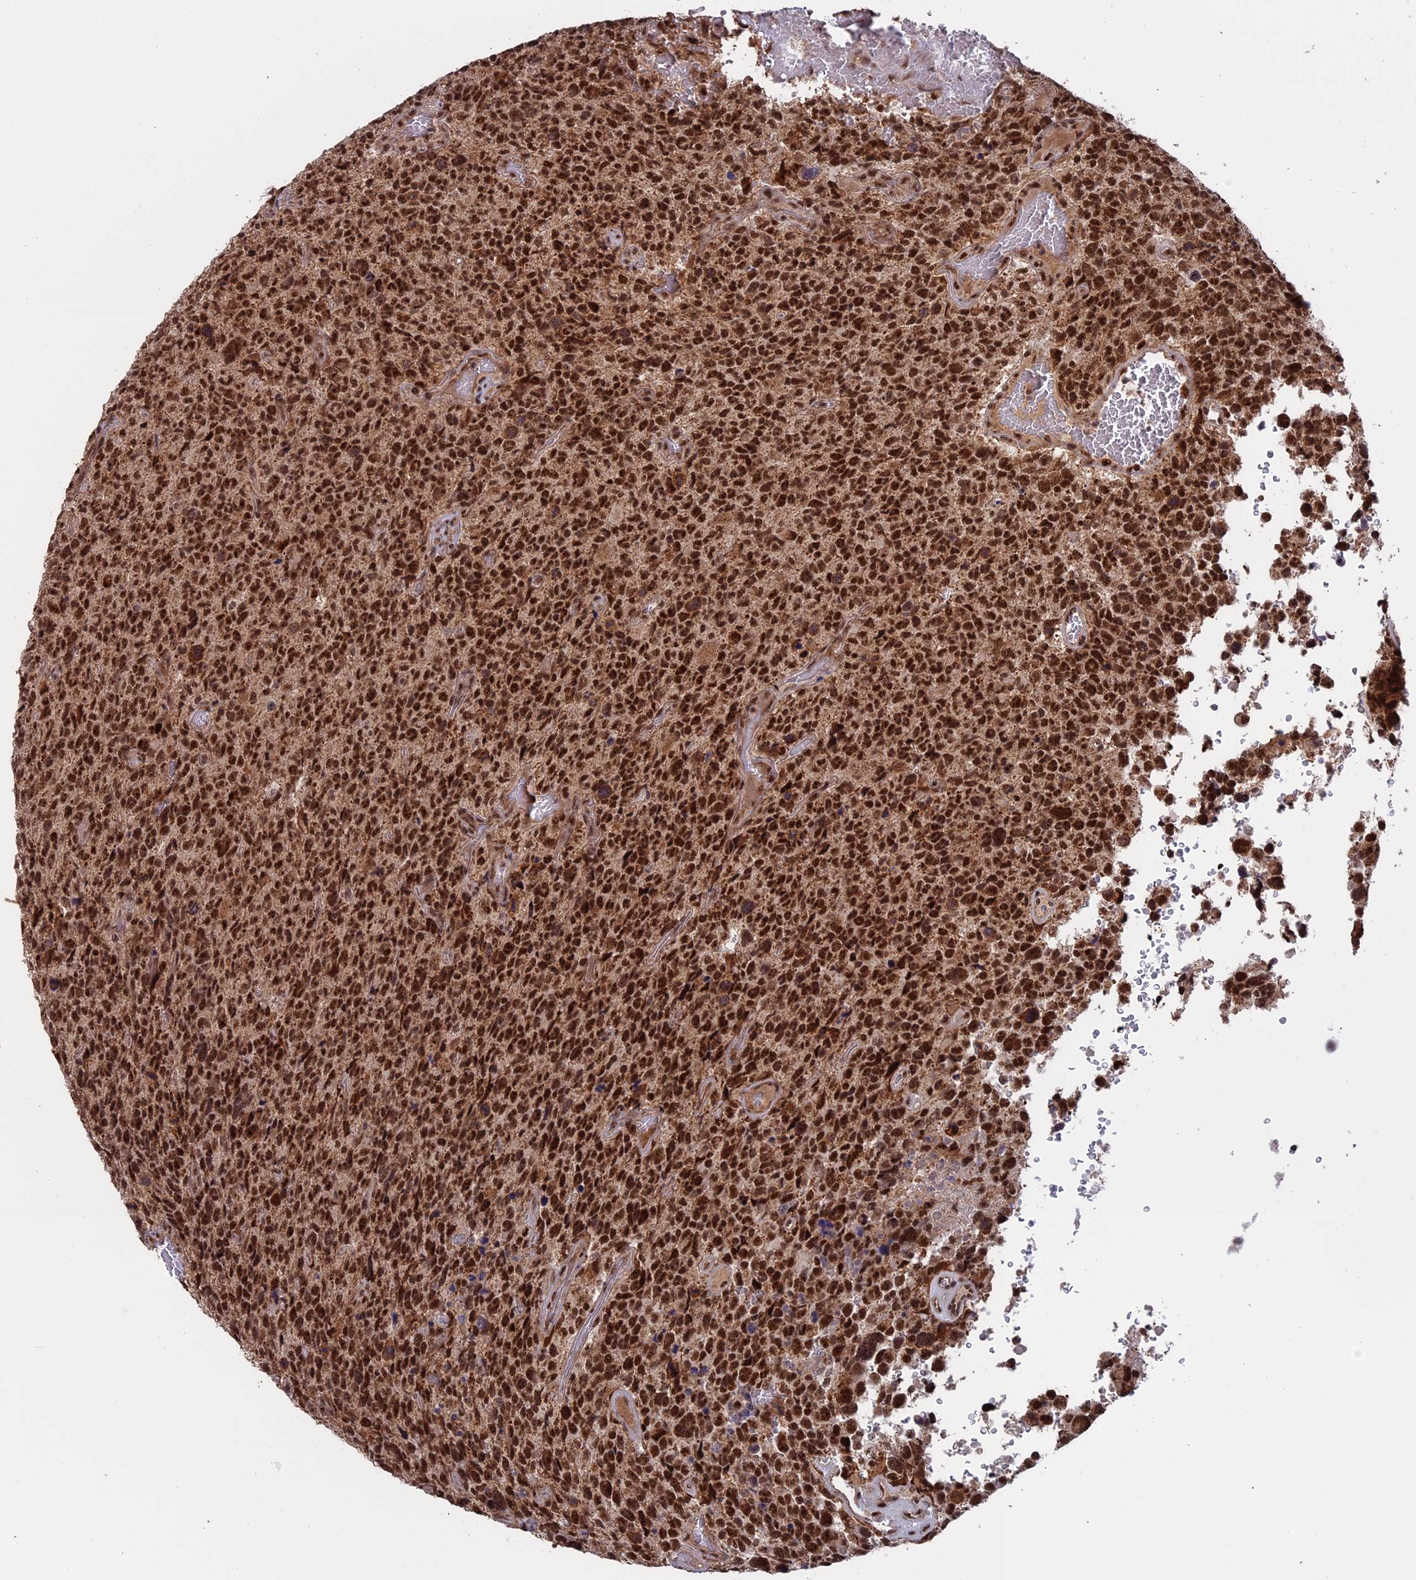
{"staining": {"intensity": "strong", "quantity": ">75%", "location": "nuclear"}, "tissue": "glioma", "cell_type": "Tumor cells", "image_type": "cancer", "snomed": [{"axis": "morphology", "description": "Glioma, malignant, High grade"}, {"axis": "topography", "description": "Brain"}], "caption": "There is high levels of strong nuclear expression in tumor cells of glioma, as demonstrated by immunohistochemical staining (brown color).", "gene": "CACTIN", "patient": {"sex": "male", "age": 69}}